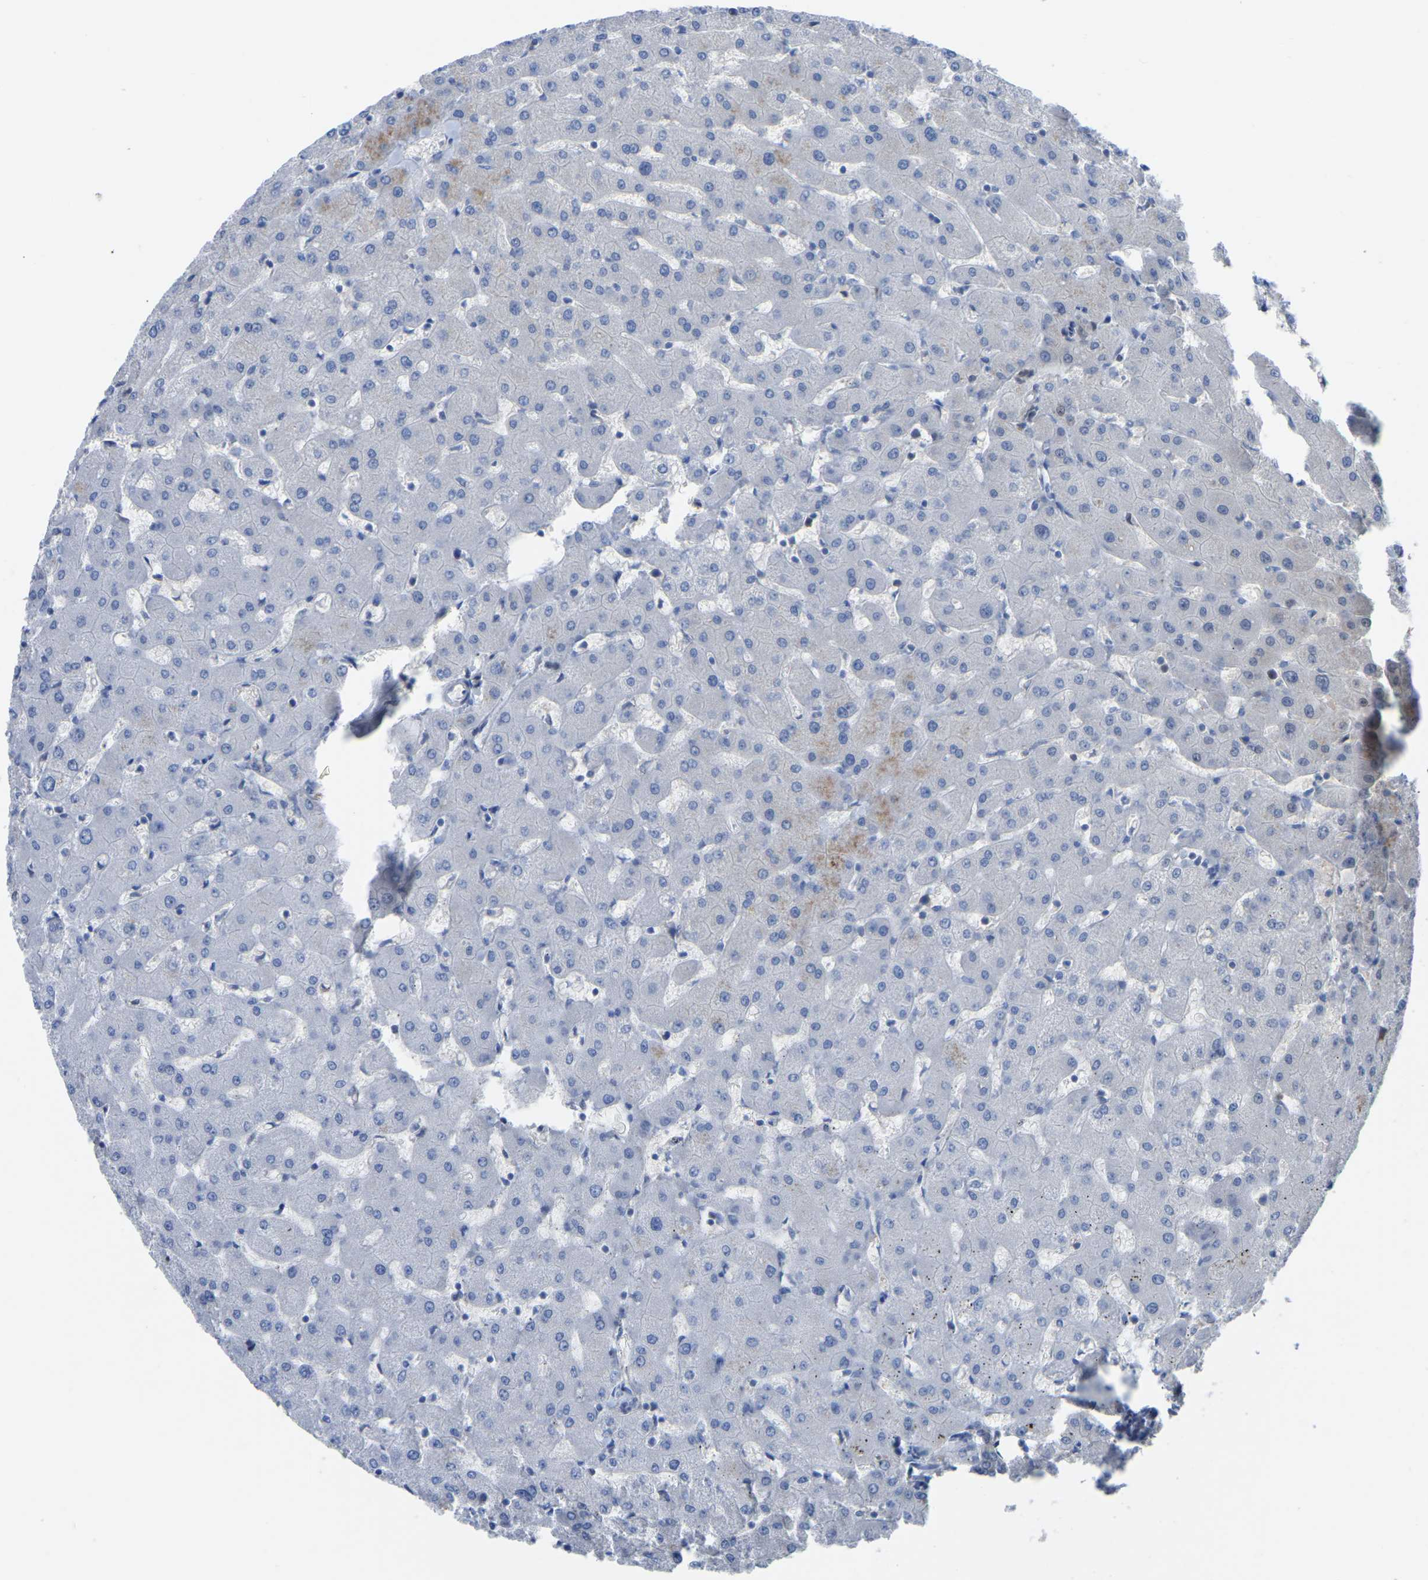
{"staining": {"intensity": "moderate", "quantity": ">75%", "location": "cytoplasmic/membranous,nuclear"}, "tissue": "liver", "cell_type": "Cholangiocytes", "image_type": "normal", "snomed": [{"axis": "morphology", "description": "Normal tissue, NOS"}, {"axis": "topography", "description": "Liver"}], "caption": "Immunohistochemical staining of normal human liver displays moderate cytoplasmic/membranous,nuclear protein staining in approximately >75% of cholangiocytes. The staining was performed using DAB (3,3'-diaminobenzidine) to visualize the protein expression in brown, while the nuclei were stained in blue with hematoxylin (Magnification: 20x).", "gene": "KLRG2", "patient": {"sex": "female", "age": 63}}